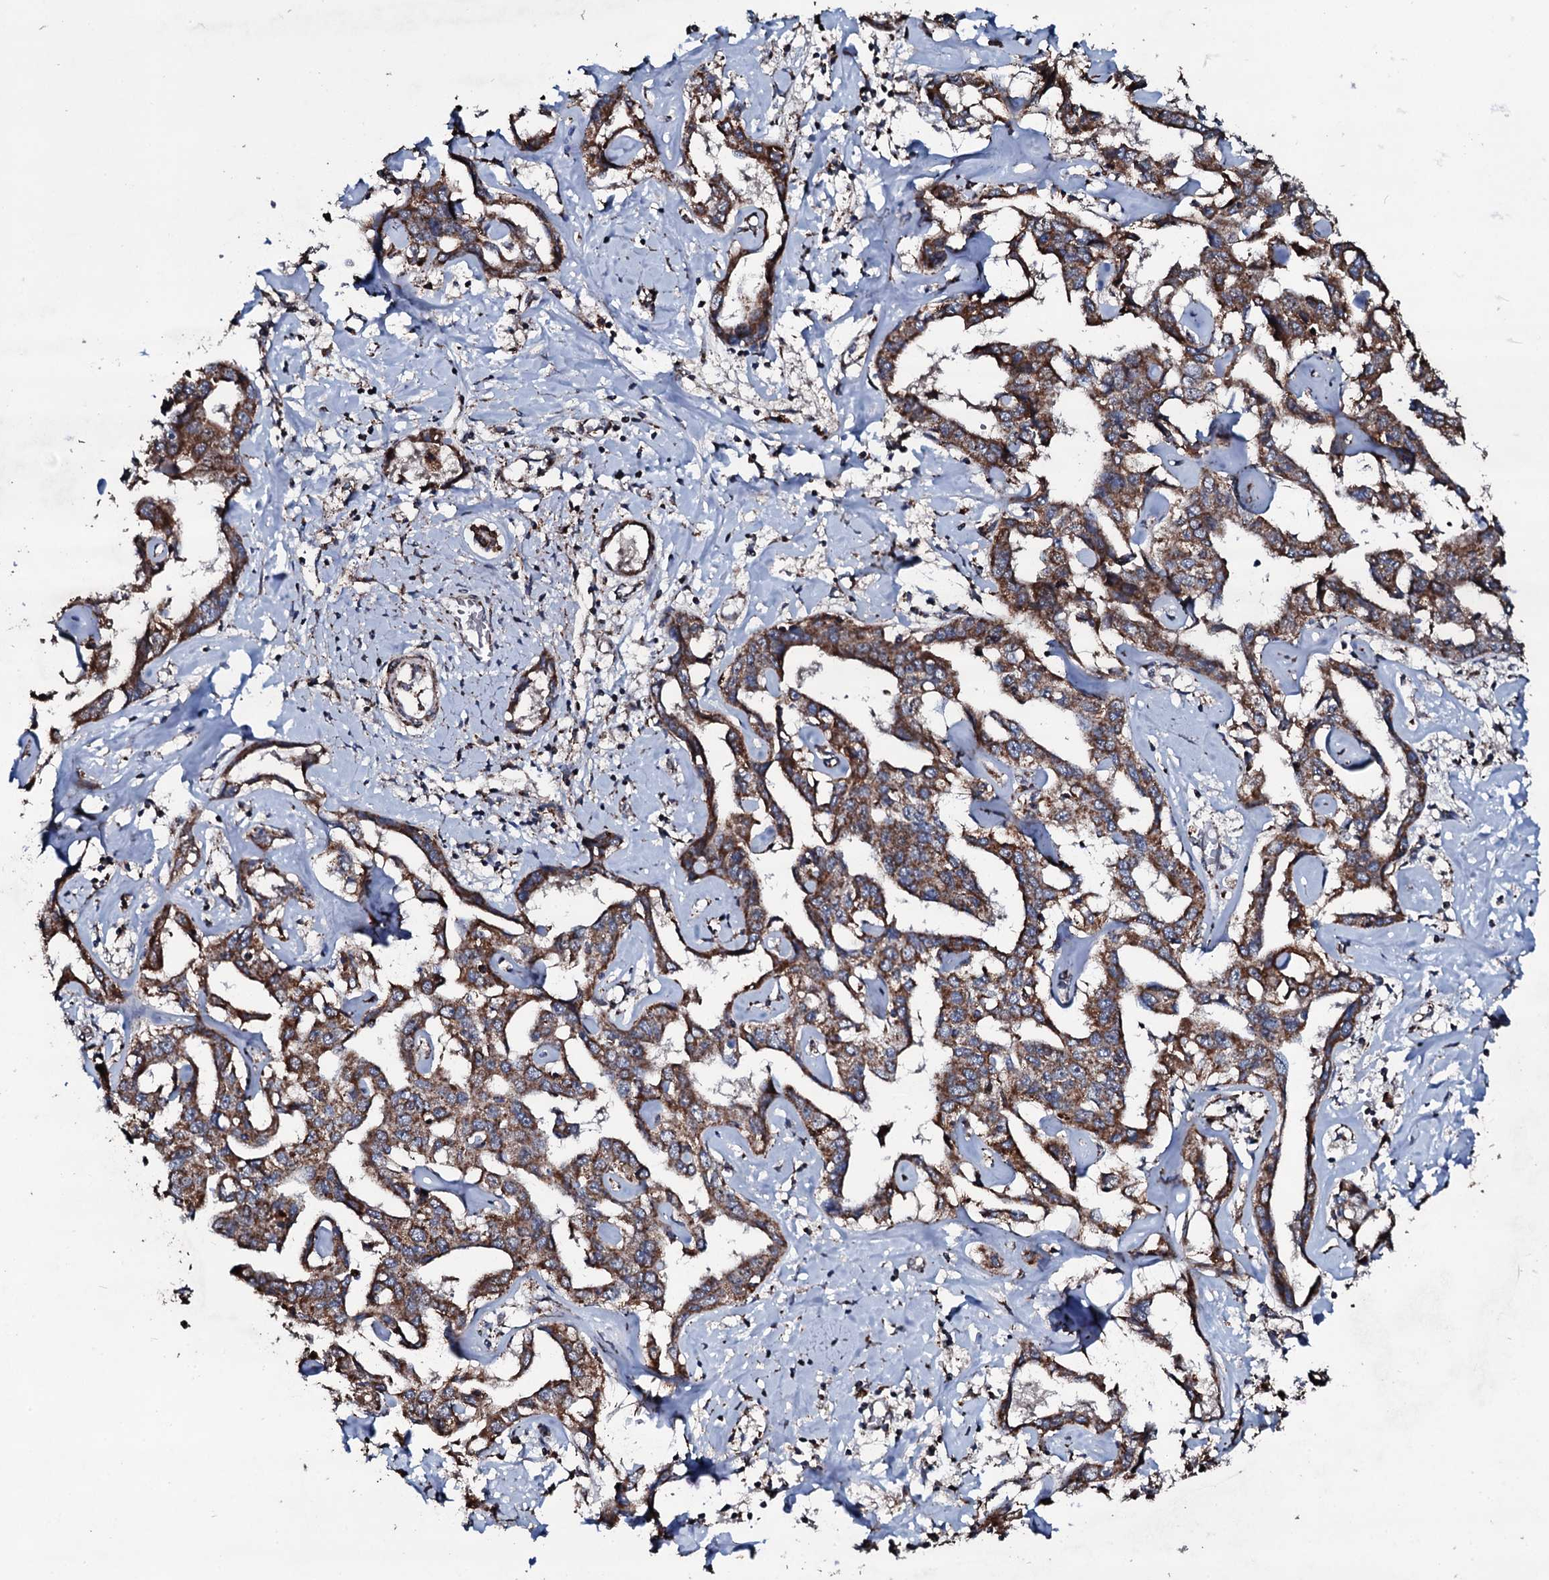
{"staining": {"intensity": "moderate", "quantity": ">75%", "location": "cytoplasmic/membranous"}, "tissue": "liver cancer", "cell_type": "Tumor cells", "image_type": "cancer", "snomed": [{"axis": "morphology", "description": "Cholangiocarcinoma"}, {"axis": "topography", "description": "Liver"}], "caption": "This micrograph shows cholangiocarcinoma (liver) stained with immunohistochemistry to label a protein in brown. The cytoplasmic/membranous of tumor cells show moderate positivity for the protein. Nuclei are counter-stained blue.", "gene": "DYNC2I2", "patient": {"sex": "male", "age": 59}}